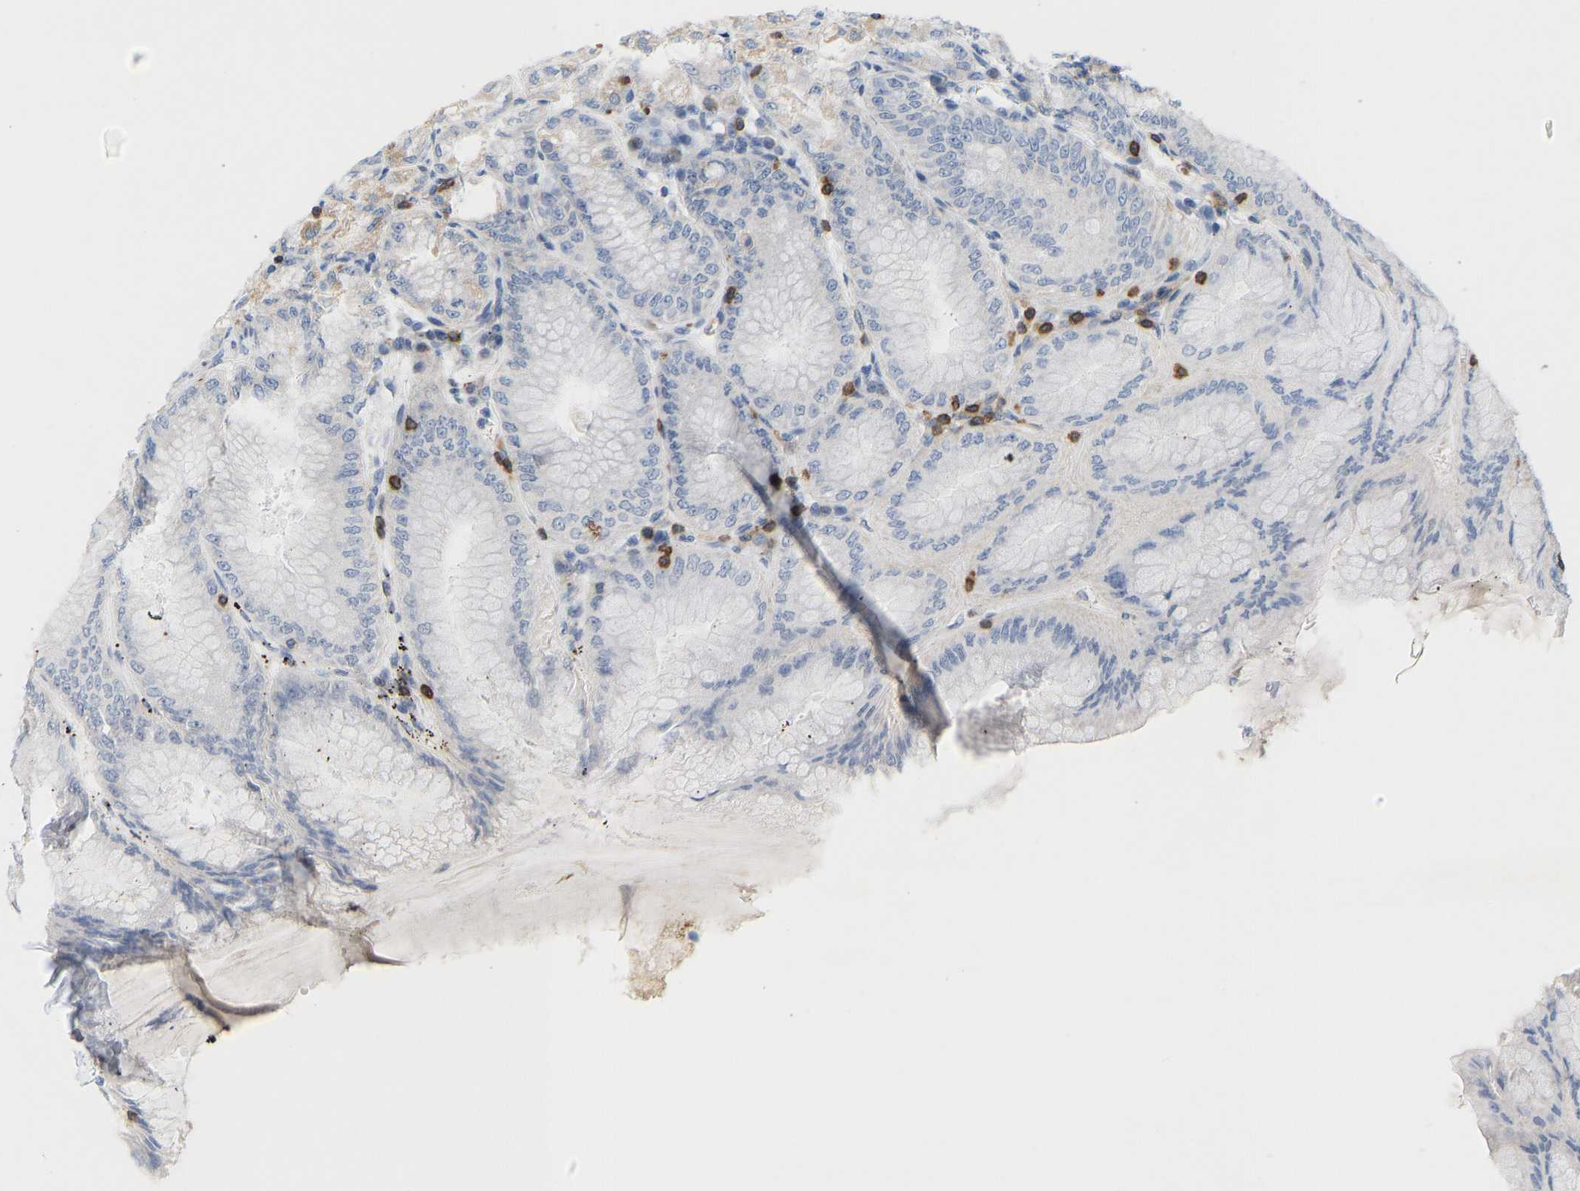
{"staining": {"intensity": "weak", "quantity": ">75%", "location": "cytoplasmic/membranous"}, "tissue": "stomach", "cell_type": "Glandular cells", "image_type": "normal", "snomed": [{"axis": "morphology", "description": "Normal tissue, NOS"}, {"axis": "topography", "description": "Stomach, lower"}], "caption": "Protein expression analysis of unremarkable stomach displays weak cytoplasmic/membranous expression in about >75% of glandular cells.", "gene": "EVL", "patient": {"sex": "male", "age": 71}}